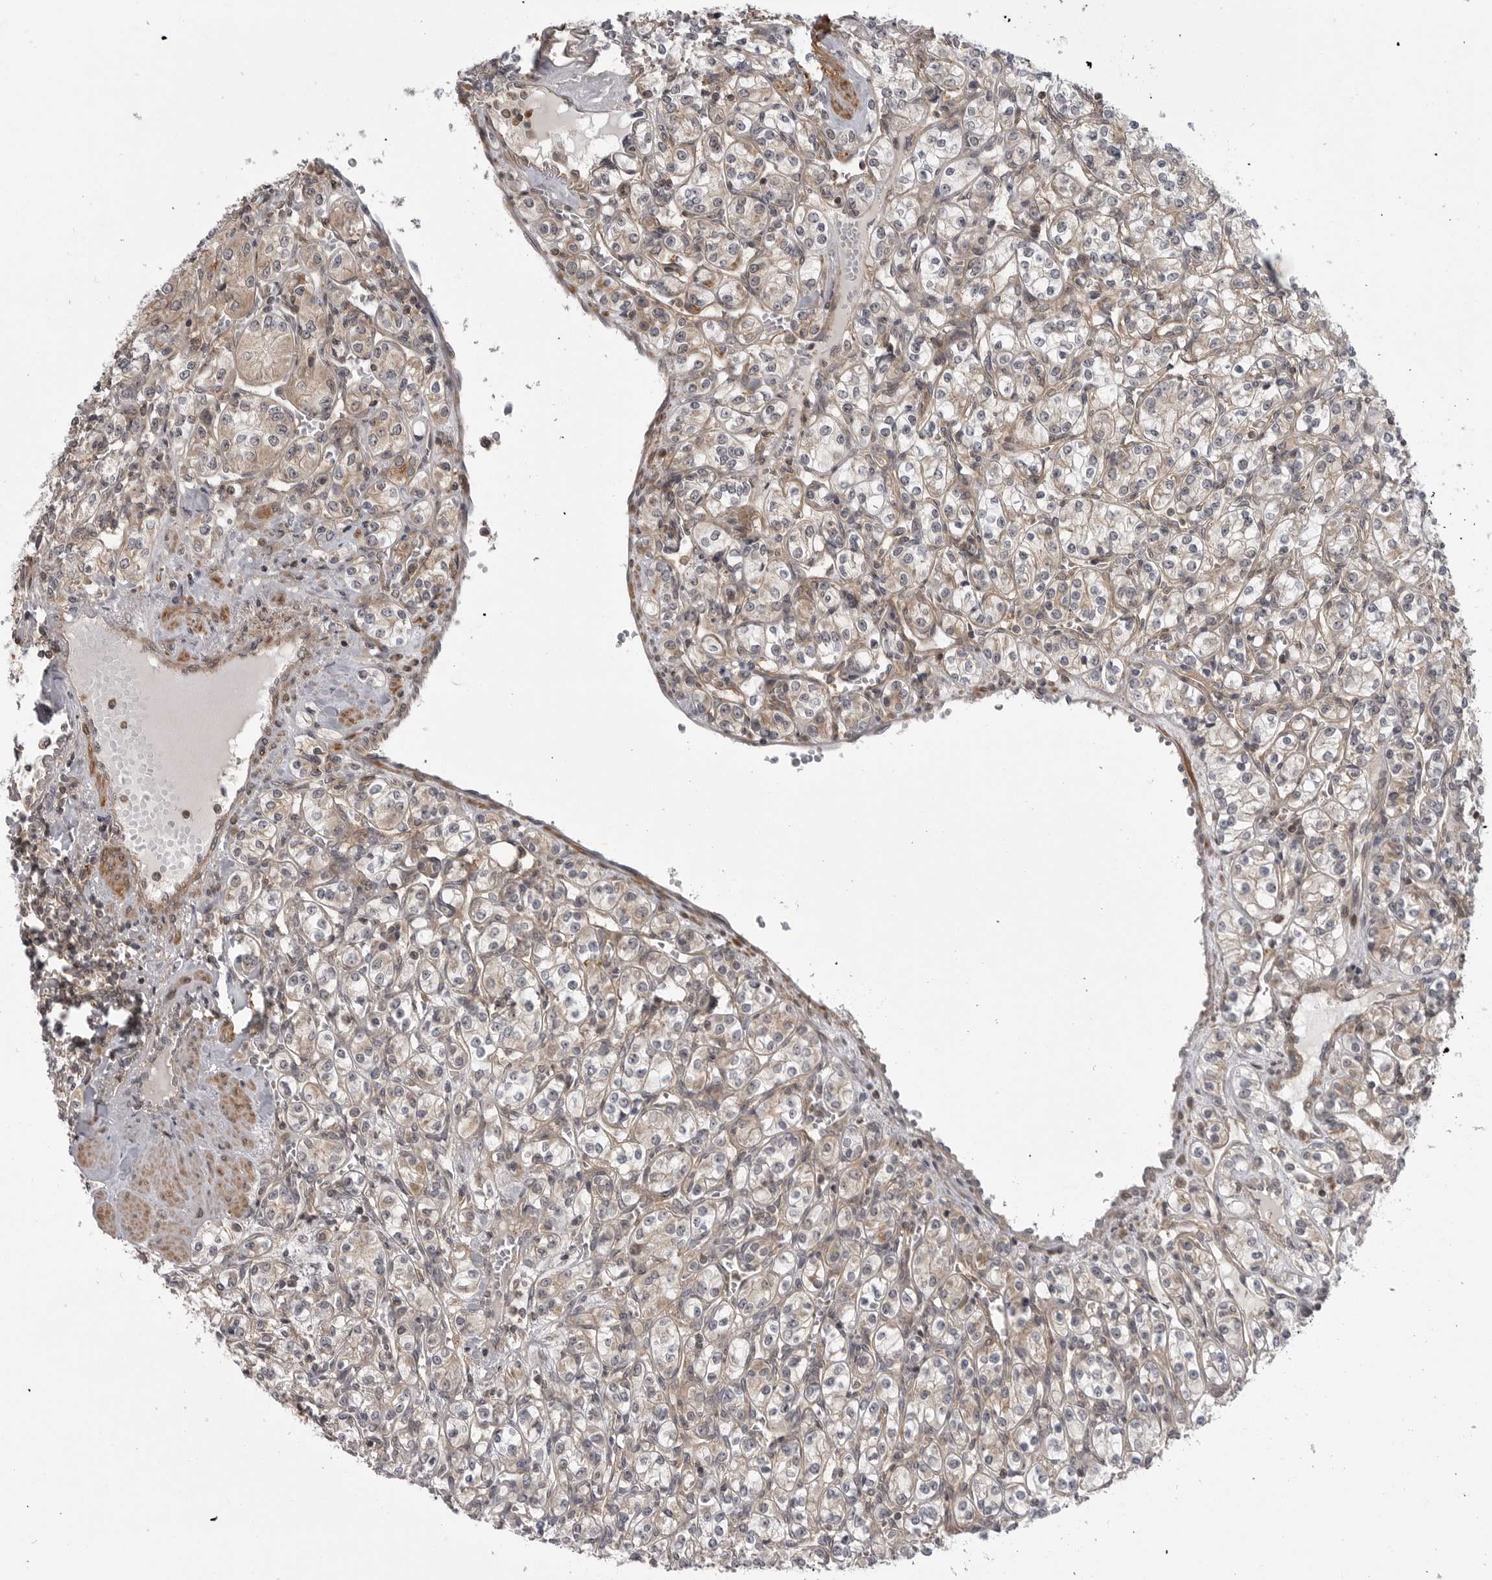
{"staining": {"intensity": "weak", "quantity": "25%-75%", "location": "cytoplasmic/membranous"}, "tissue": "renal cancer", "cell_type": "Tumor cells", "image_type": "cancer", "snomed": [{"axis": "morphology", "description": "Adenocarcinoma, NOS"}, {"axis": "topography", "description": "Kidney"}], "caption": "Immunohistochemical staining of human renal cancer (adenocarcinoma) demonstrates low levels of weak cytoplasmic/membranous positivity in about 25%-75% of tumor cells.", "gene": "LRRC45", "patient": {"sex": "male", "age": 77}}